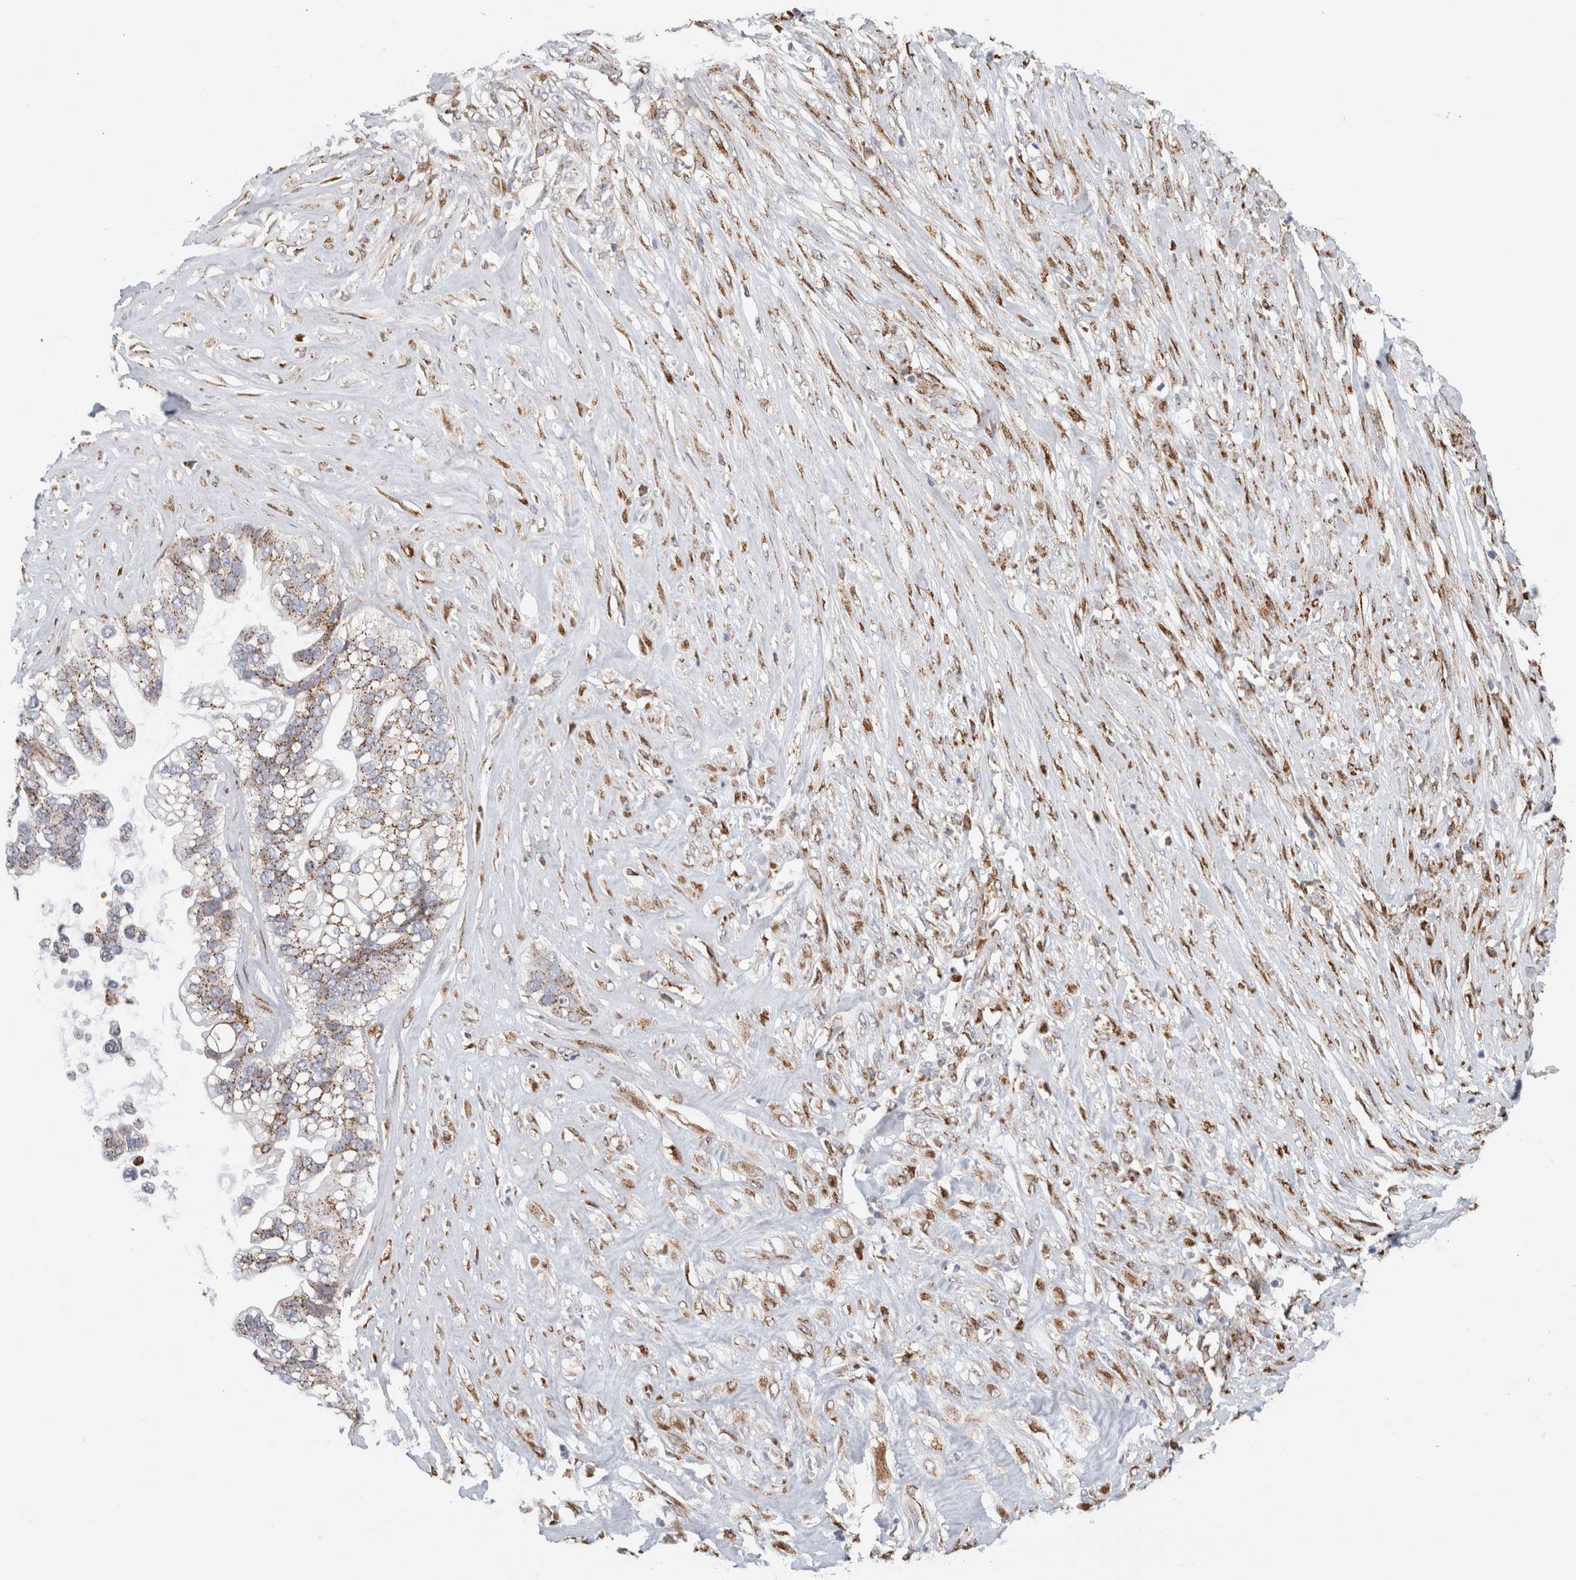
{"staining": {"intensity": "weak", "quantity": ">75%", "location": "cytoplasmic/membranous"}, "tissue": "ovarian cancer", "cell_type": "Tumor cells", "image_type": "cancer", "snomed": [{"axis": "morphology", "description": "Cystadenocarcinoma, mucinous, NOS"}, {"axis": "topography", "description": "Ovary"}], "caption": "Ovarian cancer stained for a protein demonstrates weak cytoplasmic/membranous positivity in tumor cells.", "gene": "MCFD2", "patient": {"sex": "female", "age": 80}}